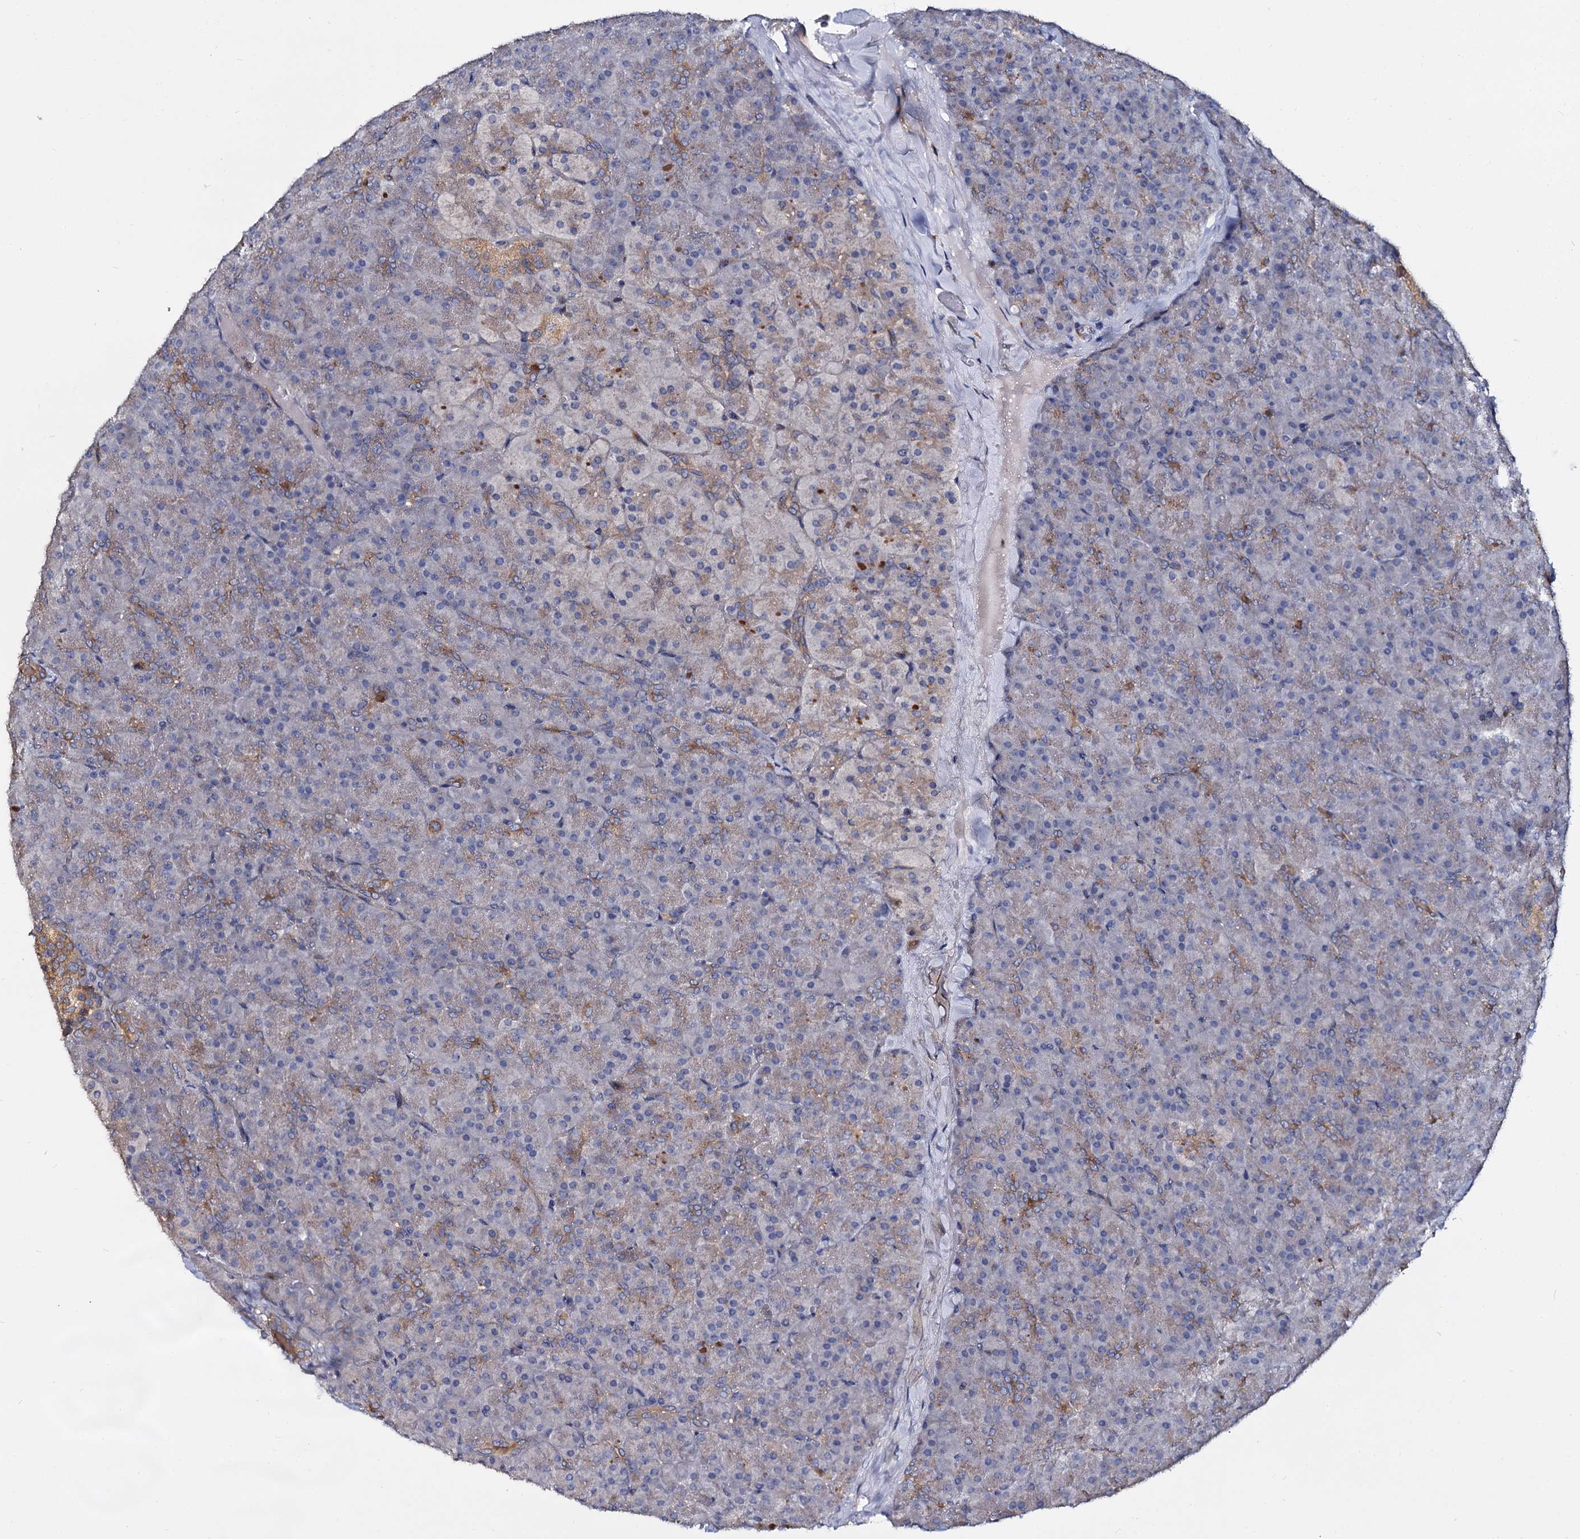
{"staining": {"intensity": "moderate", "quantity": "<25%", "location": "cytoplasmic/membranous"}, "tissue": "pancreas", "cell_type": "Exocrine glandular cells", "image_type": "normal", "snomed": [{"axis": "morphology", "description": "Normal tissue, NOS"}, {"axis": "topography", "description": "Pancreas"}], "caption": "A high-resolution histopathology image shows IHC staining of unremarkable pancreas, which exhibits moderate cytoplasmic/membranous positivity in about <25% of exocrine glandular cells.", "gene": "ANKRD13A", "patient": {"sex": "male", "age": 36}}